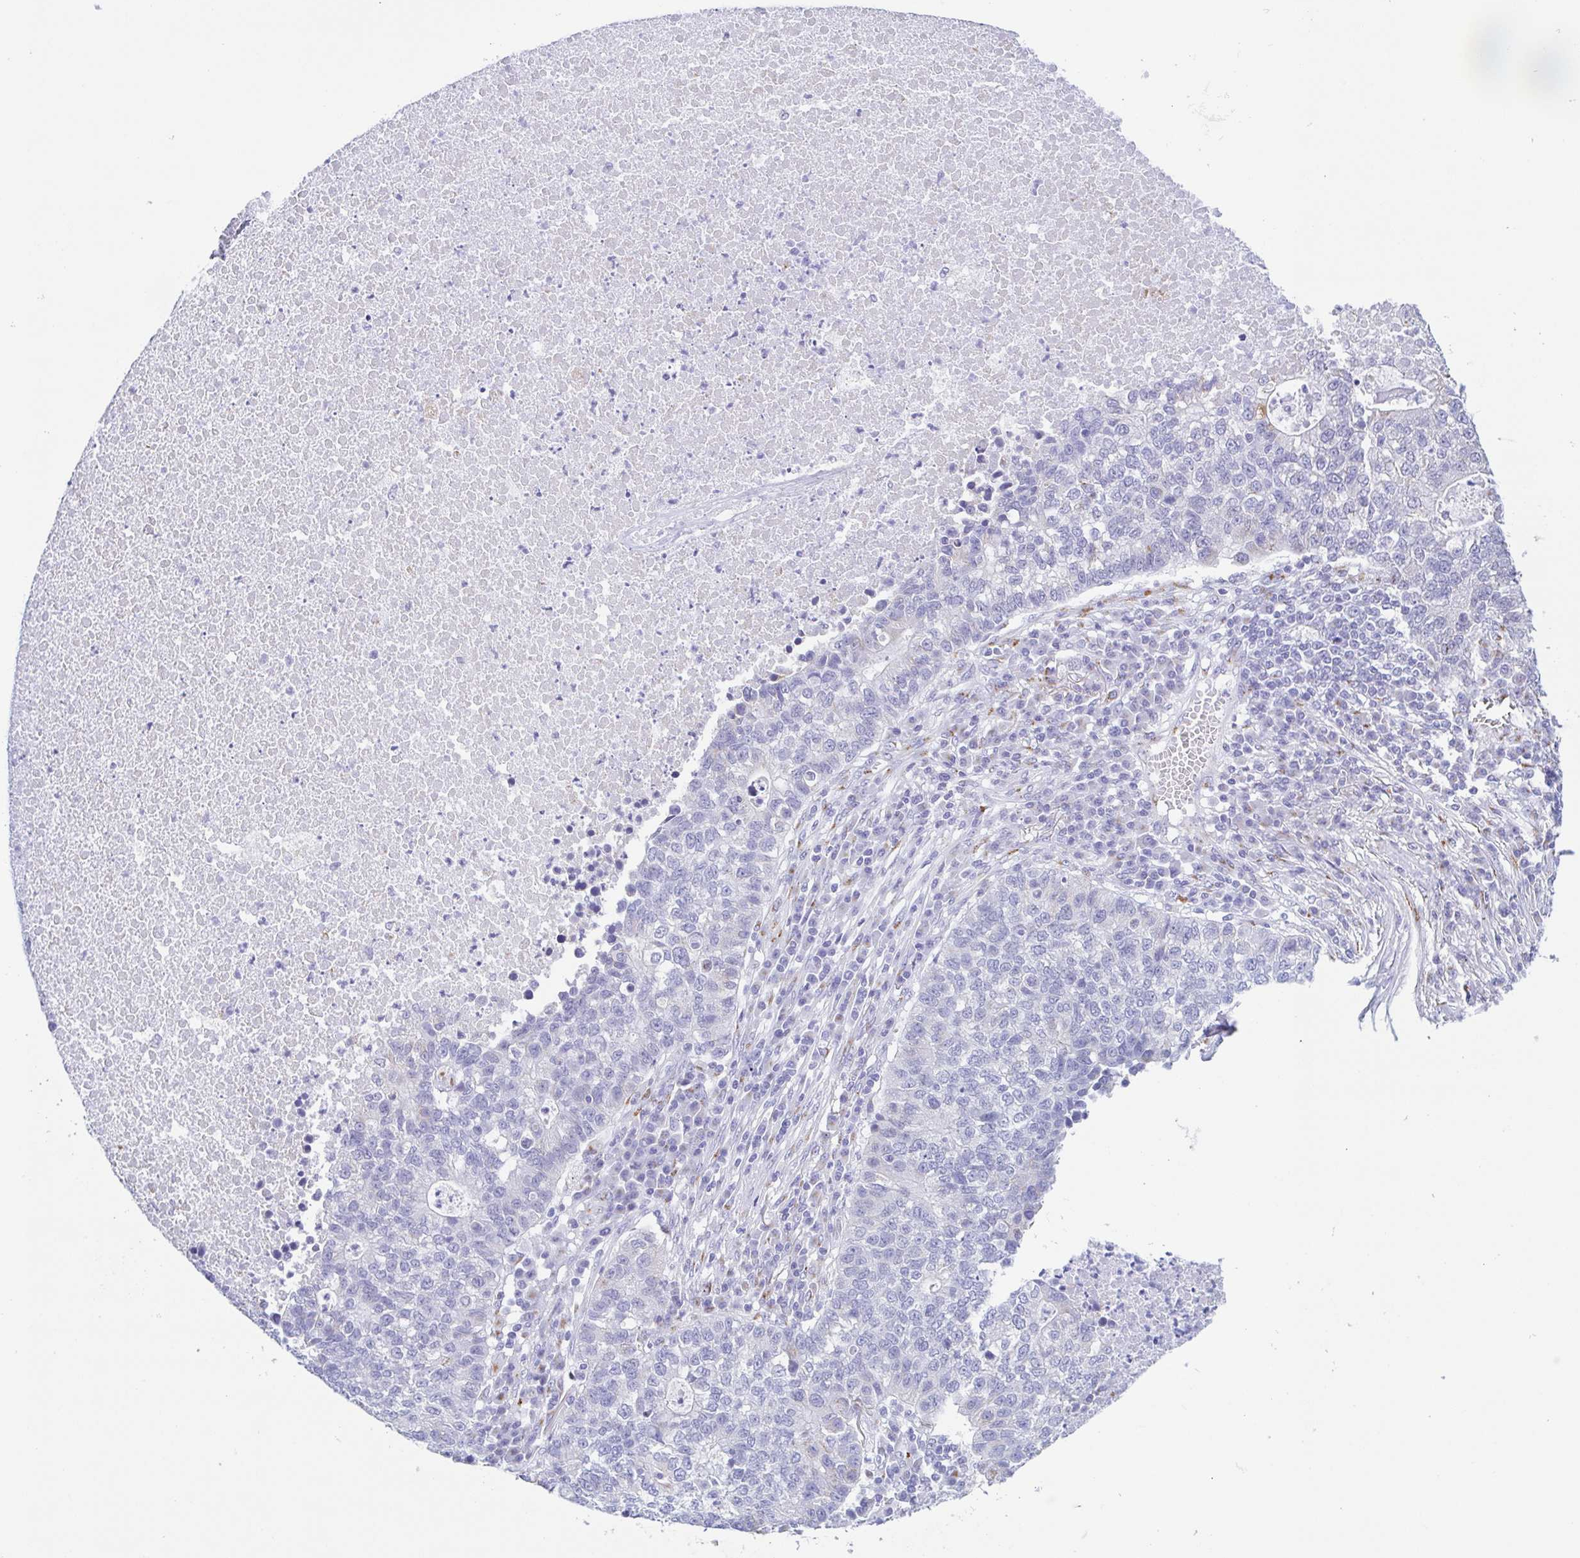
{"staining": {"intensity": "negative", "quantity": "none", "location": "none"}, "tissue": "lung cancer", "cell_type": "Tumor cells", "image_type": "cancer", "snomed": [{"axis": "morphology", "description": "Adenocarcinoma, NOS"}, {"axis": "topography", "description": "Lung"}], "caption": "The micrograph exhibits no staining of tumor cells in lung adenocarcinoma.", "gene": "SULT1B1", "patient": {"sex": "male", "age": 57}}